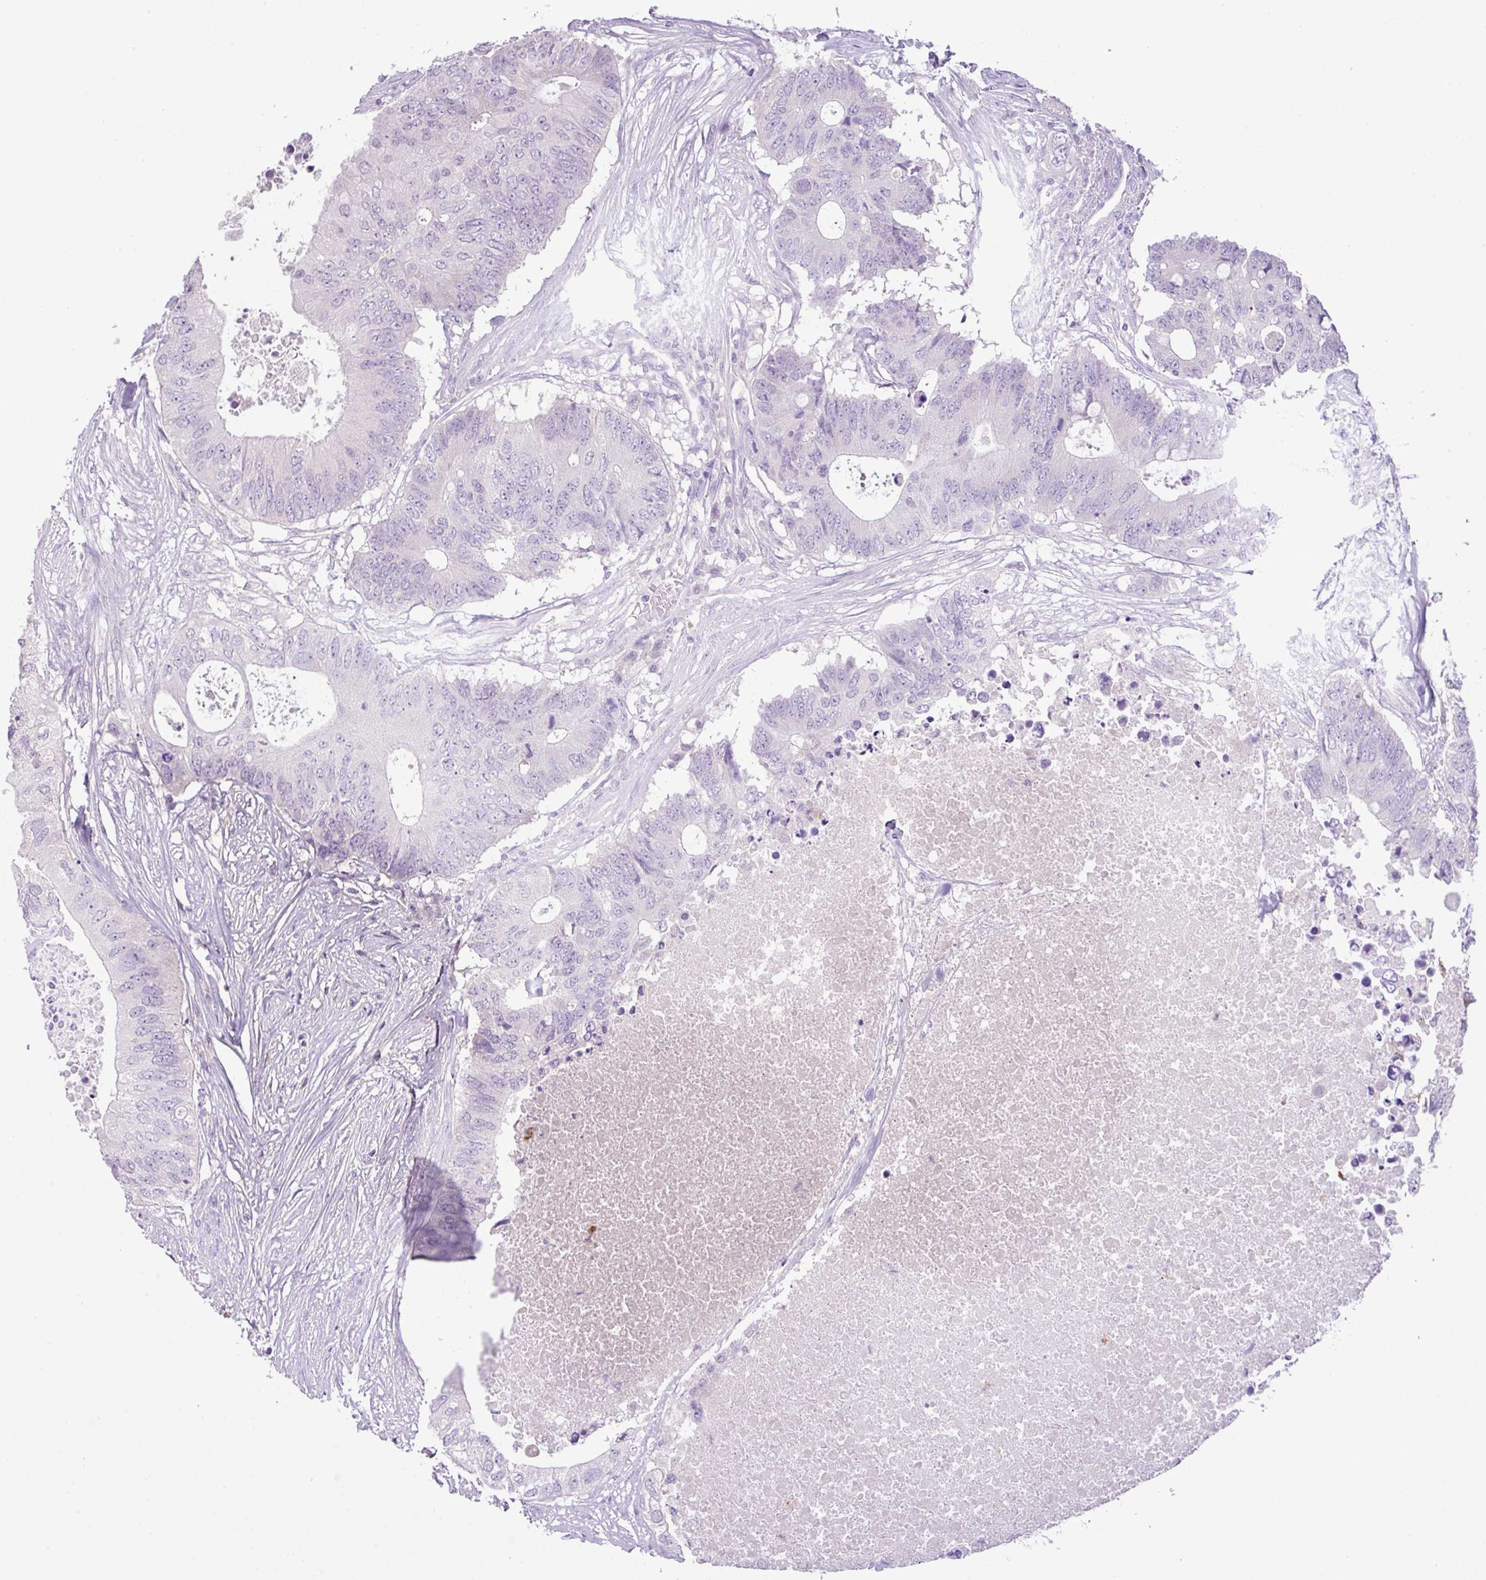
{"staining": {"intensity": "negative", "quantity": "none", "location": "none"}, "tissue": "colorectal cancer", "cell_type": "Tumor cells", "image_type": "cancer", "snomed": [{"axis": "morphology", "description": "Adenocarcinoma, NOS"}, {"axis": "topography", "description": "Colon"}], "caption": "DAB (3,3'-diaminobenzidine) immunohistochemical staining of adenocarcinoma (colorectal) demonstrates no significant positivity in tumor cells. The staining was performed using DAB to visualize the protein expression in brown, while the nuclei were stained in blue with hematoxylin (Magnification: 20x).", "gene": "HTR3E", "patient": {"sex": "male", "age": 71}}